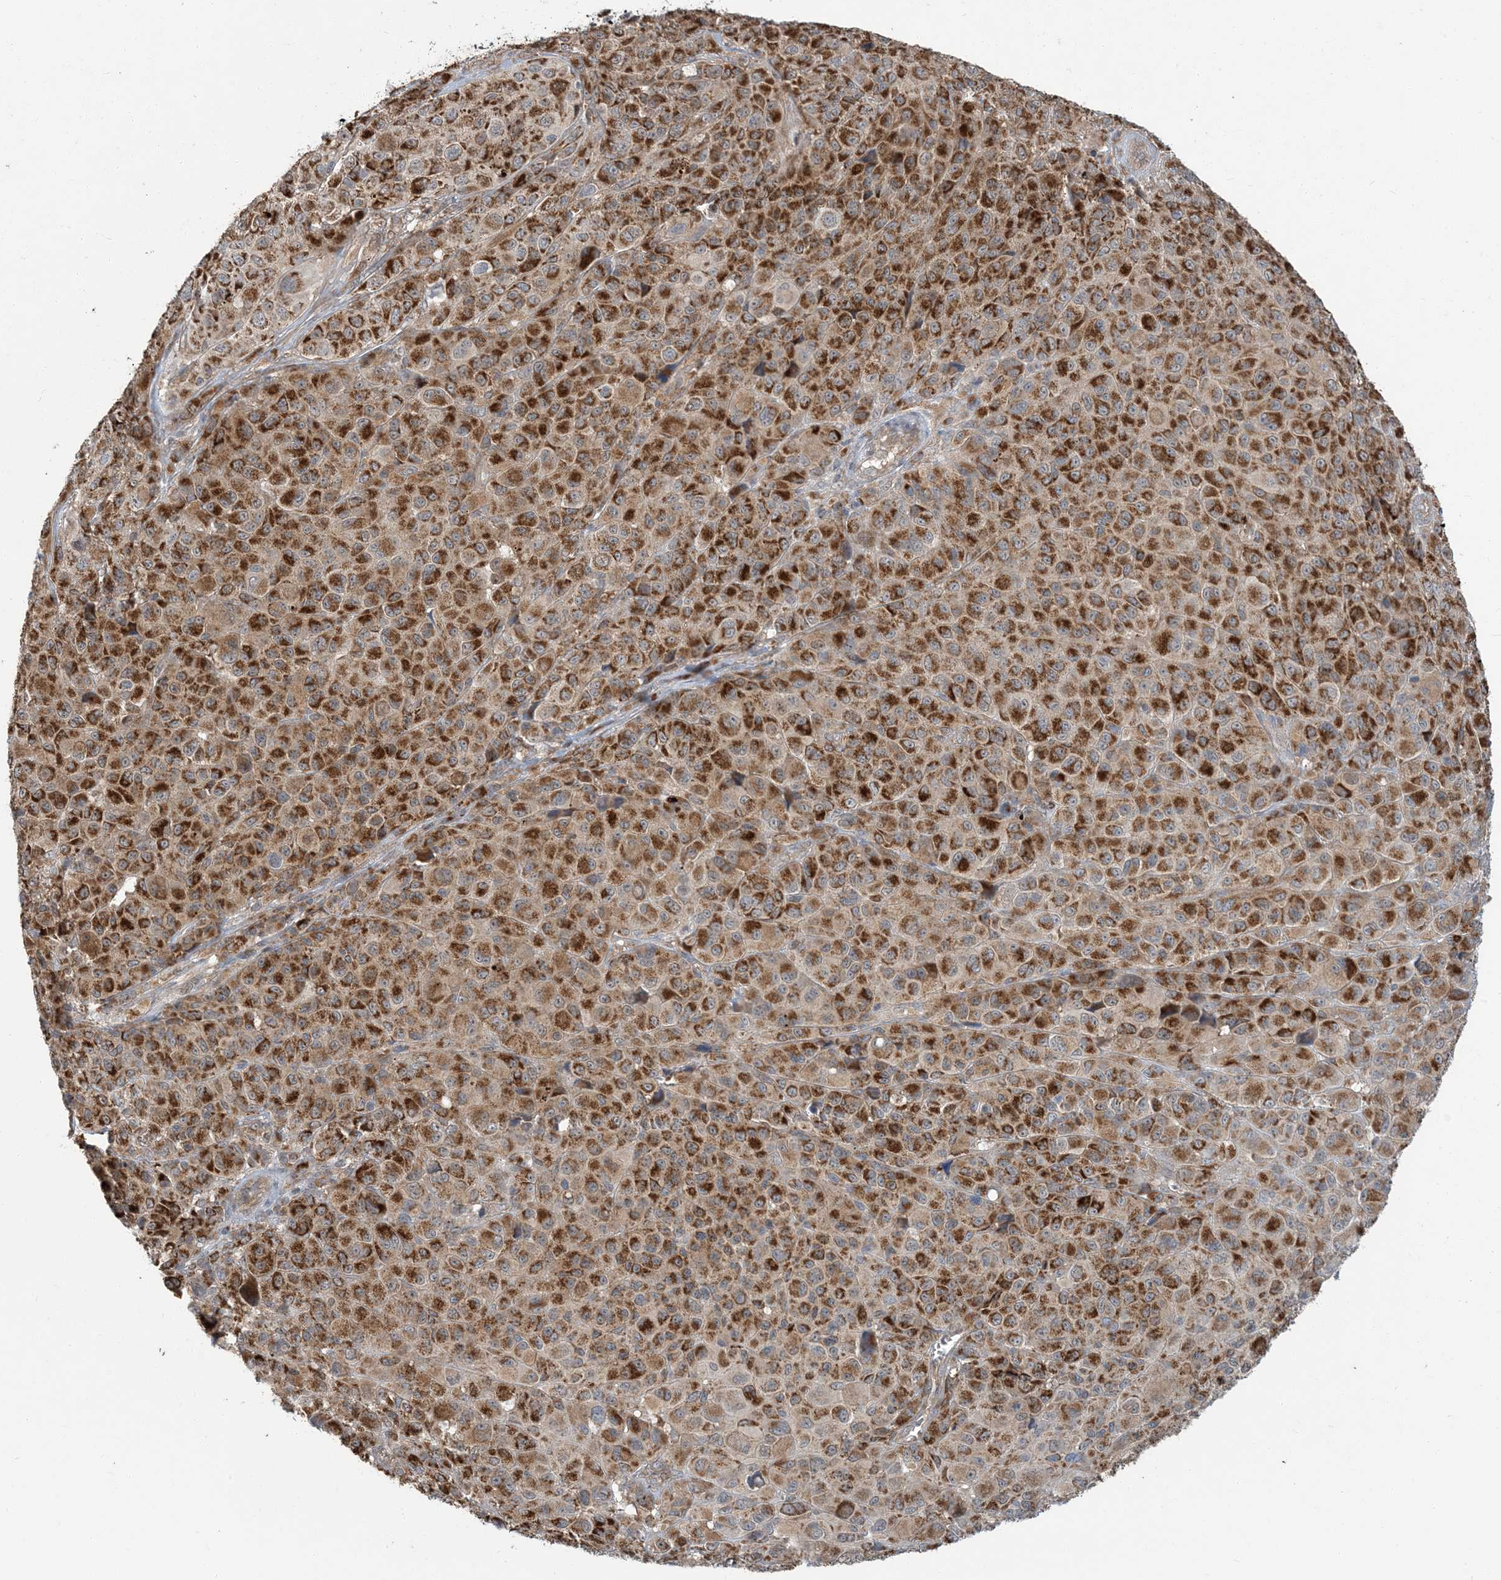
{"staining": {"intensity": "strong", "quantity": "25%-75%", "location": "cytoplasmic/membranous"}, "tissue": "melanoma", "cell_type": "Tumor cells", "image_type": "cancer", "snomed": [{"axis": "morphology", "description": "Malignant melanoma, NOS"}, {"axis": "topography", "description": "Skin of trunk"}], "caption": "Melanoma stained with immunohistochemistry (IHC) shows strong cytoplasmic/membranous positivity in approximately 25%-75% of tumor cells. The staining was performed using DAB, with brown indicating positive protein expression. Nuclei are stained blue with hematoxylin.", "gene": "ERI2", "patient": {"sex": "male", "age": 71}}